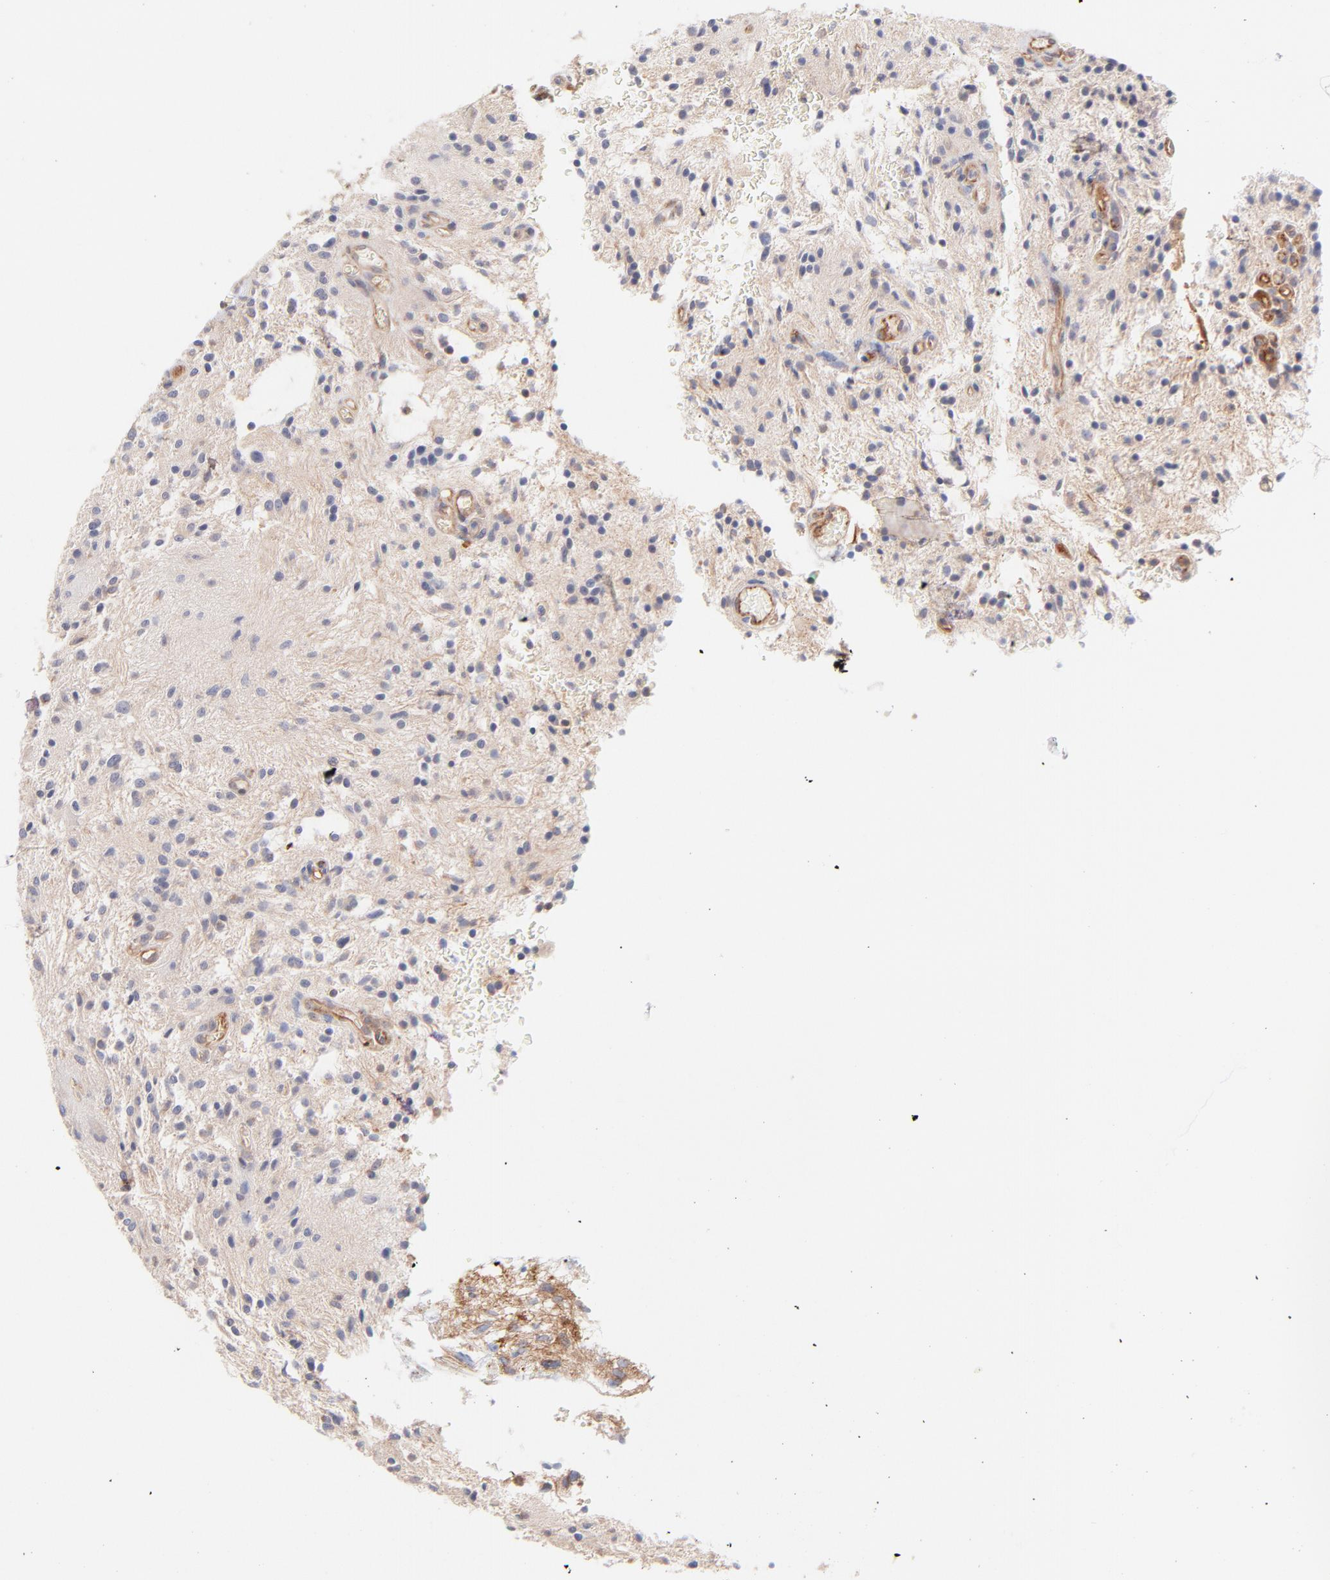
{"staining": {"intensity": "negative", "quantity": "none", "location": "none"}, "tissue": "glioma", "cell_type": "Tumor cells", "image_type": "cancer", "snomed": [{"axis": "morphology", "description": "Glioma, malignant, NOS"}, {"axis": "topography", "description": "Cerebellum"}], "caption": "The immunohistochemistry (IHC) micrograph has no significant expression in tumor cells of glioma tissue.", "gene": "LDLRAP1", "patient": {"sex": "female", "age": 10}}